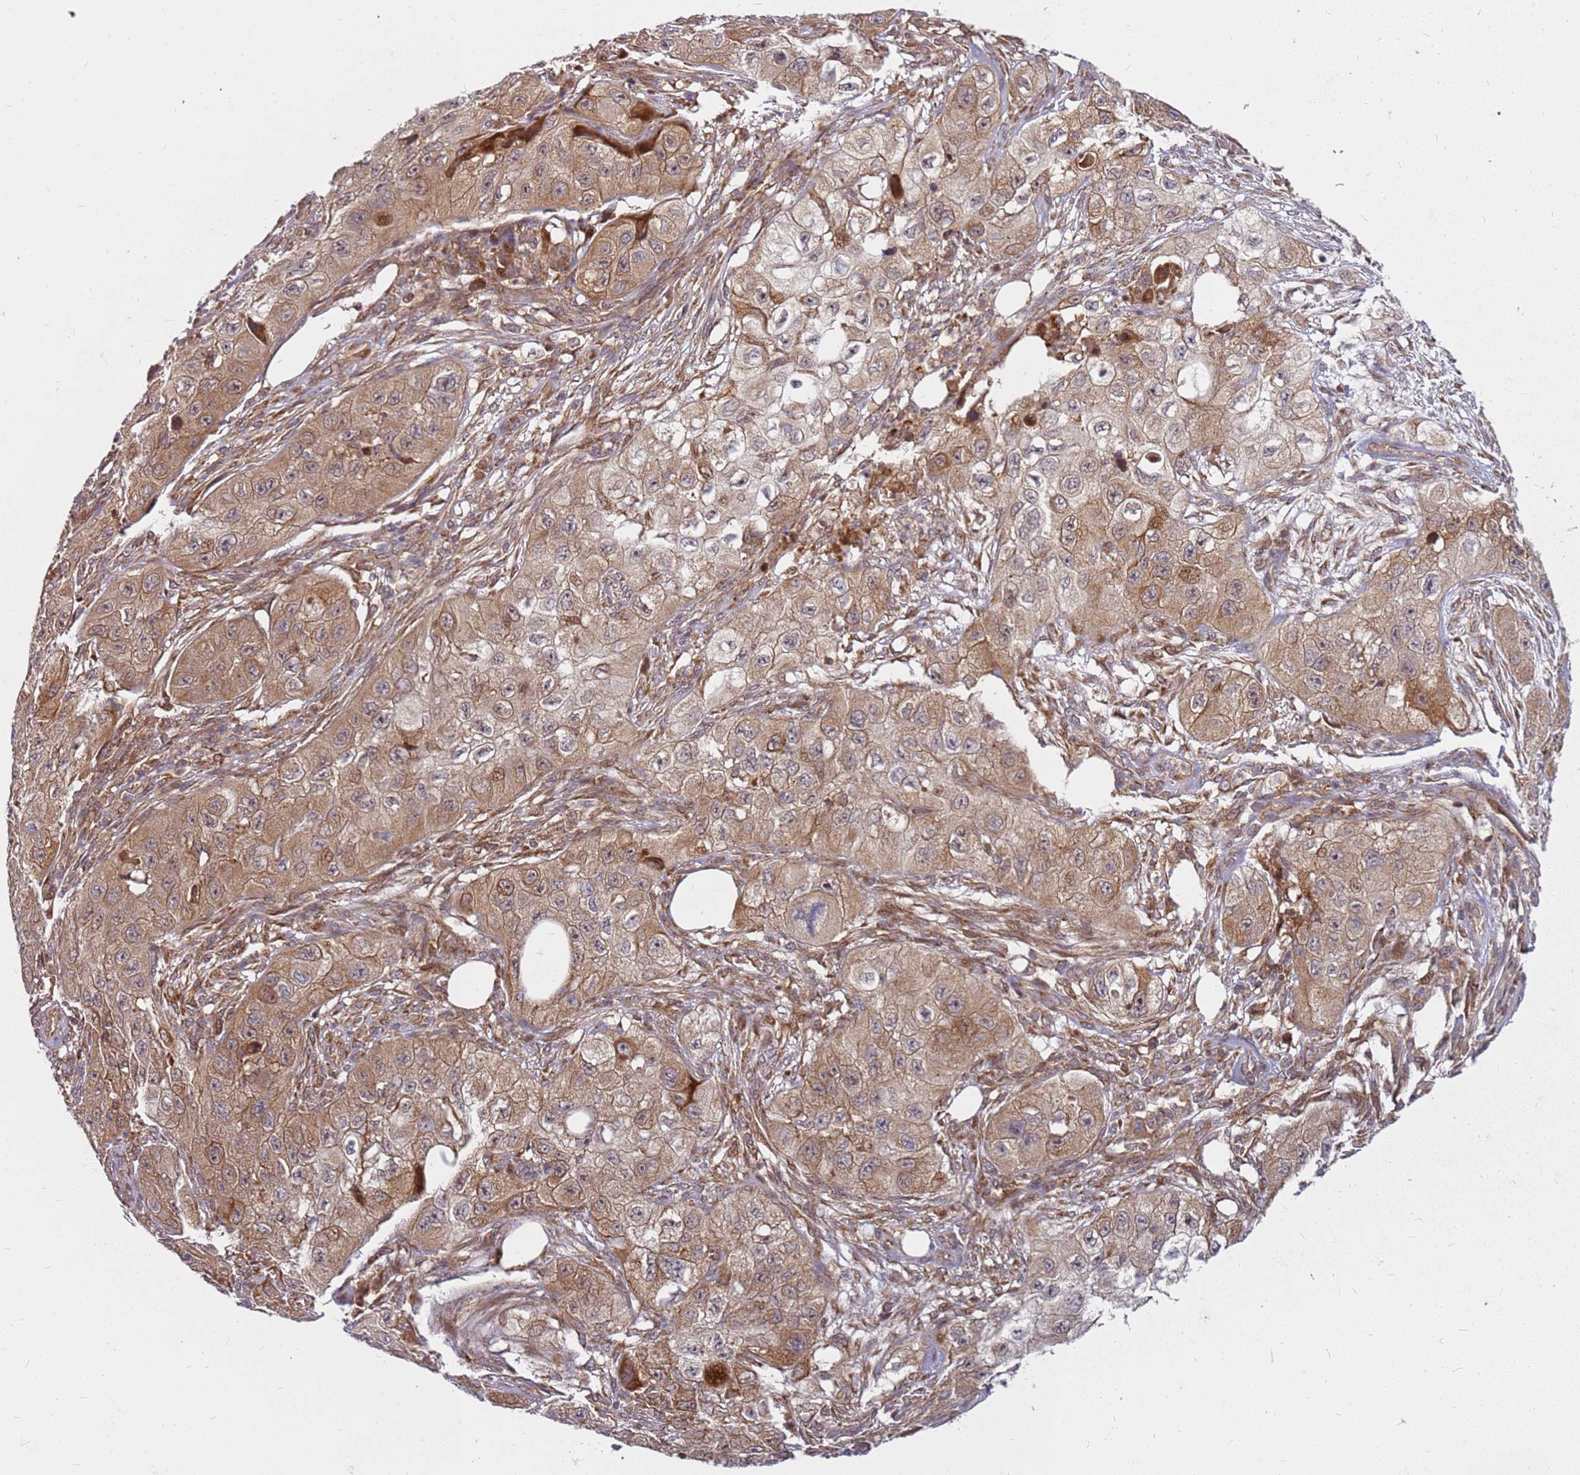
{"staining": {"intensity": "moderate", "quantity": ">75%", "location": "cytoplasmic/membranous"}, "tissue": "skin cancer", "cell_type": "Tumor cells", "image_type": "cancer", "snomed": [{"axis": "morphology", "description": "Squamous cell carcinoma, NOS"}, {"axis": "topography", "description": "Skin"}, {"axis": "topography", "description": "Subcutis"}], "caption": "Skin squamous cell carcinoma stained with IHC displays moderate cytoplasmic/membranous positivity in about >75% of tumor cells.", "gene": "CCDC159", "patient": {"sex": "male", "age": 73}}